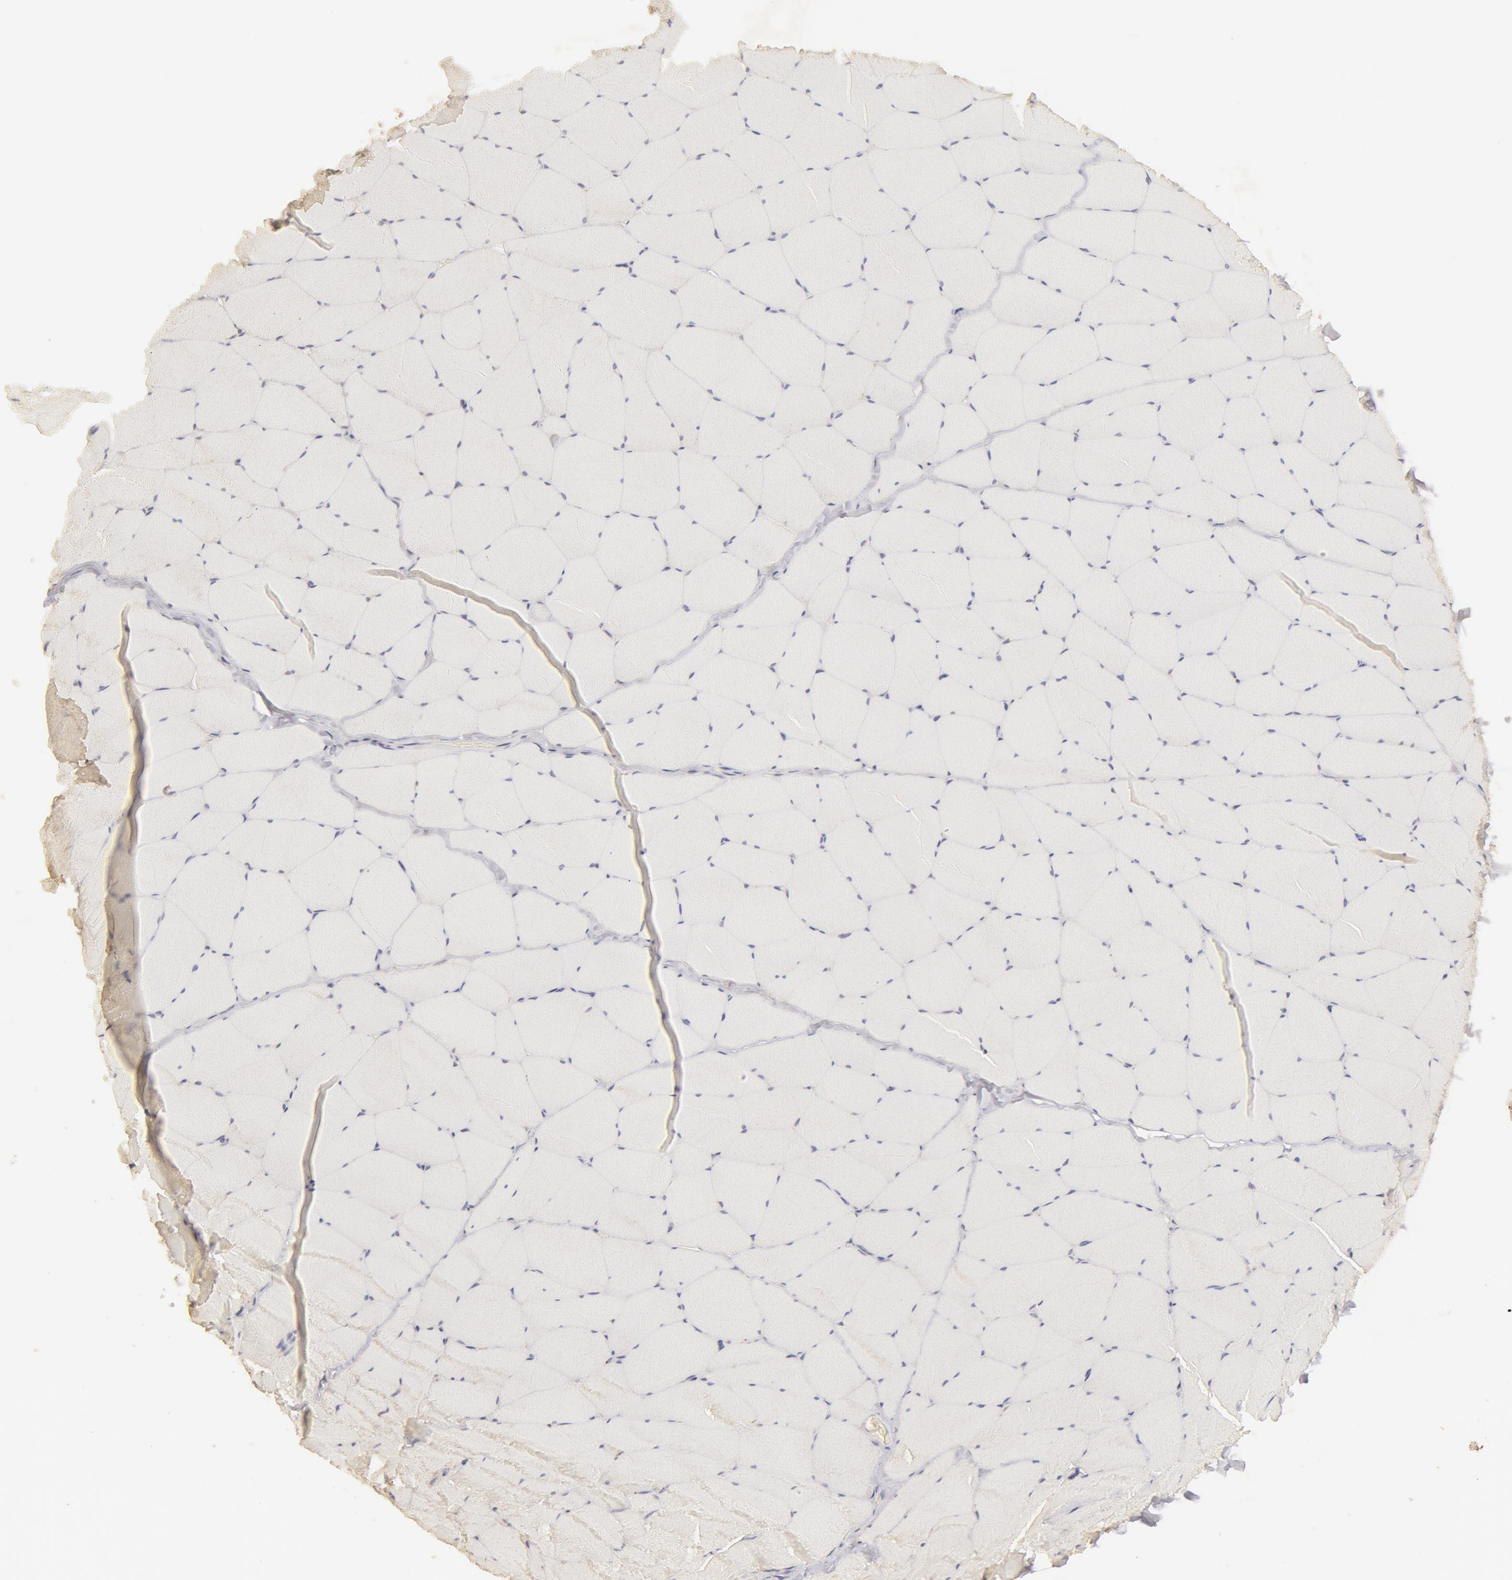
{"staining": {"intensity": "negative", "quantity": "none", "location": "none"}, "tissue": "skeletal muscle", "cell_type": "Myocytes", "image_type": "normal", "snomed": [{"axis": "morphology", "description": "Normal tissue, NOS"}, {"axis": "topography", "description": "Skeletal muscle"}, {"axis": "topography", "description": "Salivary gland"}], "caption": "Unremarkable skeletal muscle was stained to show a protein in brown. There is no significant staining in myocytes.", "gene": "ADPRH", "patient": {"sex": "male", "age": 62}}